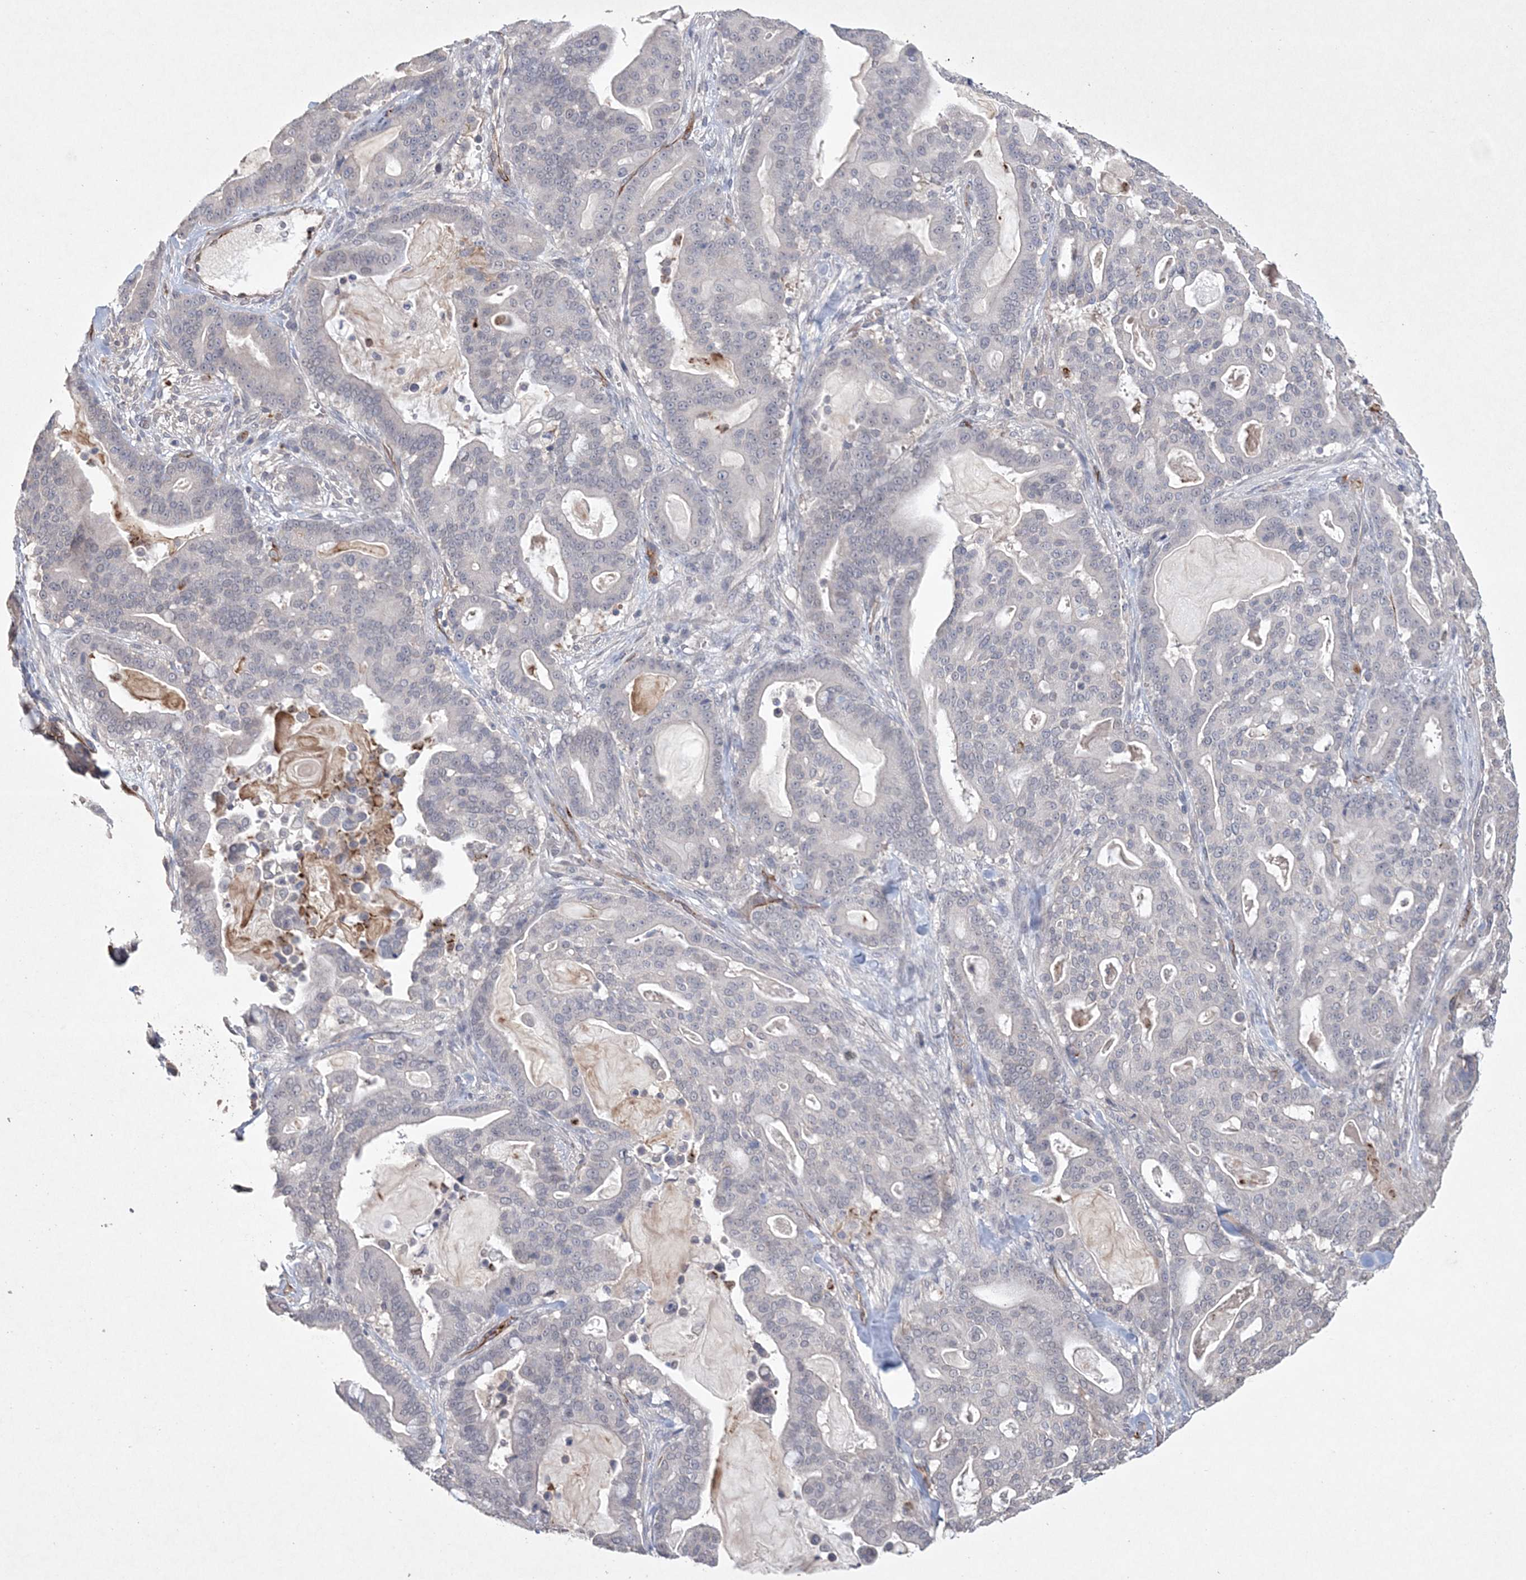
{"staining": {"intensity": "negative", "quantity": "none", "location": "none"}, "tissue": "pancreatic cancer", "cell_type": "Tumor cells", "image_type": "cancer", "snomed": [{"axis": "morphology", "description": "Adenocarcinoma, NOS"}, {"axis": "topography", "description": "Pancreas"}], "caption": "Immunohistochemistry (IHC) micrograph of pancreatic cancer (adenocarcinoma) stained for a protein (brown), which reveals no positivity in tumor cells.", "gene": "DPCD", "patient": {"sex": "male", "age": 63}}